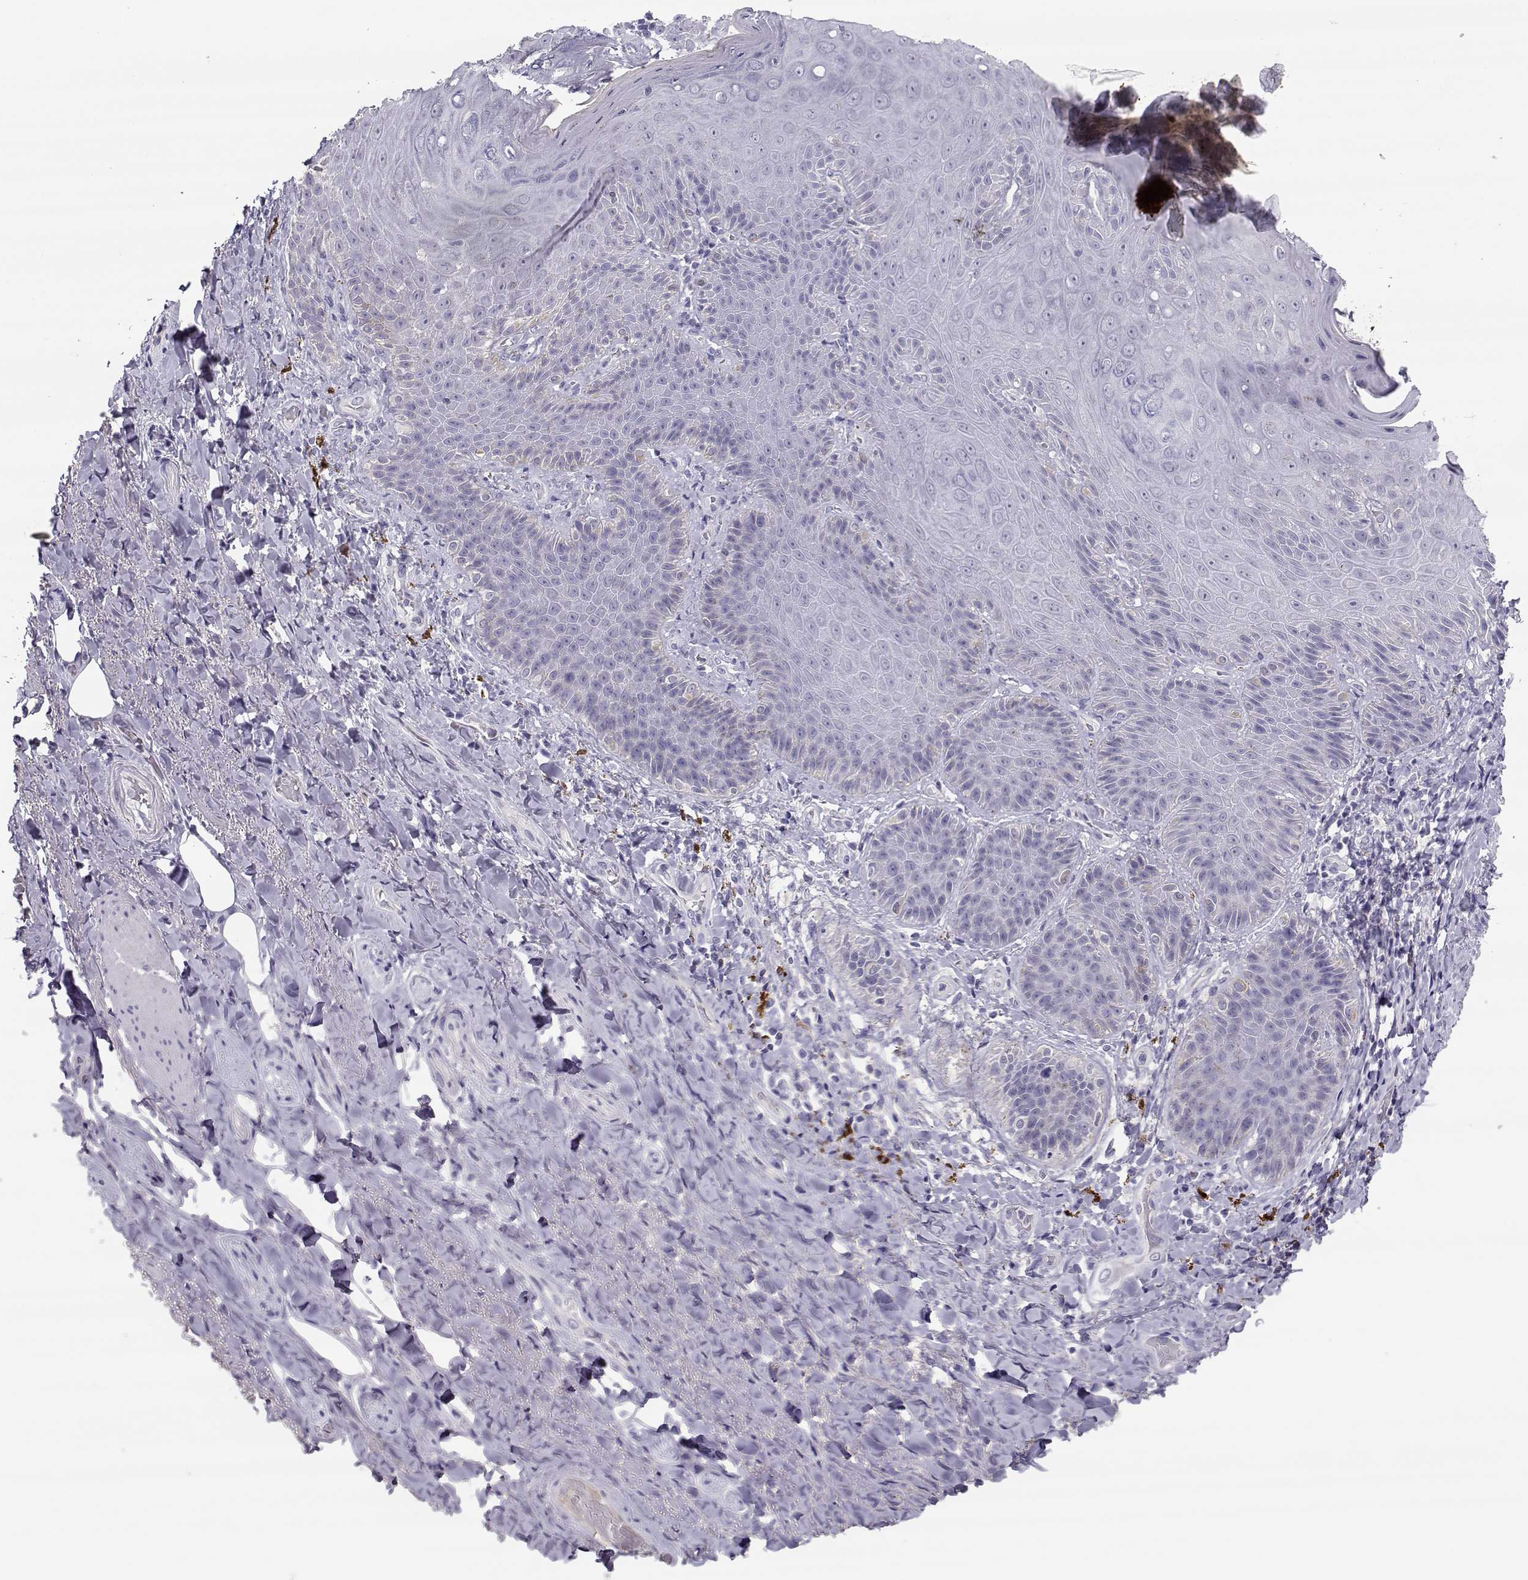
{"staining": {"intensity": "negative", "quantity": "none", "location": "none"}, "tissue": "adipose tissue", "cell_type": "Adipocytes", "image_type": "normal", "snomed": [{"axis": "morphology", "description": "Normal tissue, NOS"}, {"axis": "topography", "description": "Anal"}, {"axis": "topography", "description": "Peripheral nerve tissue"}], "caption": "Unremarkable adipose tissue was stained to show a protein in brown. There is no significant expression in adipocytes.", "gene": "SLCO6A1", "patient": {"sex": "male", "age": 53}}